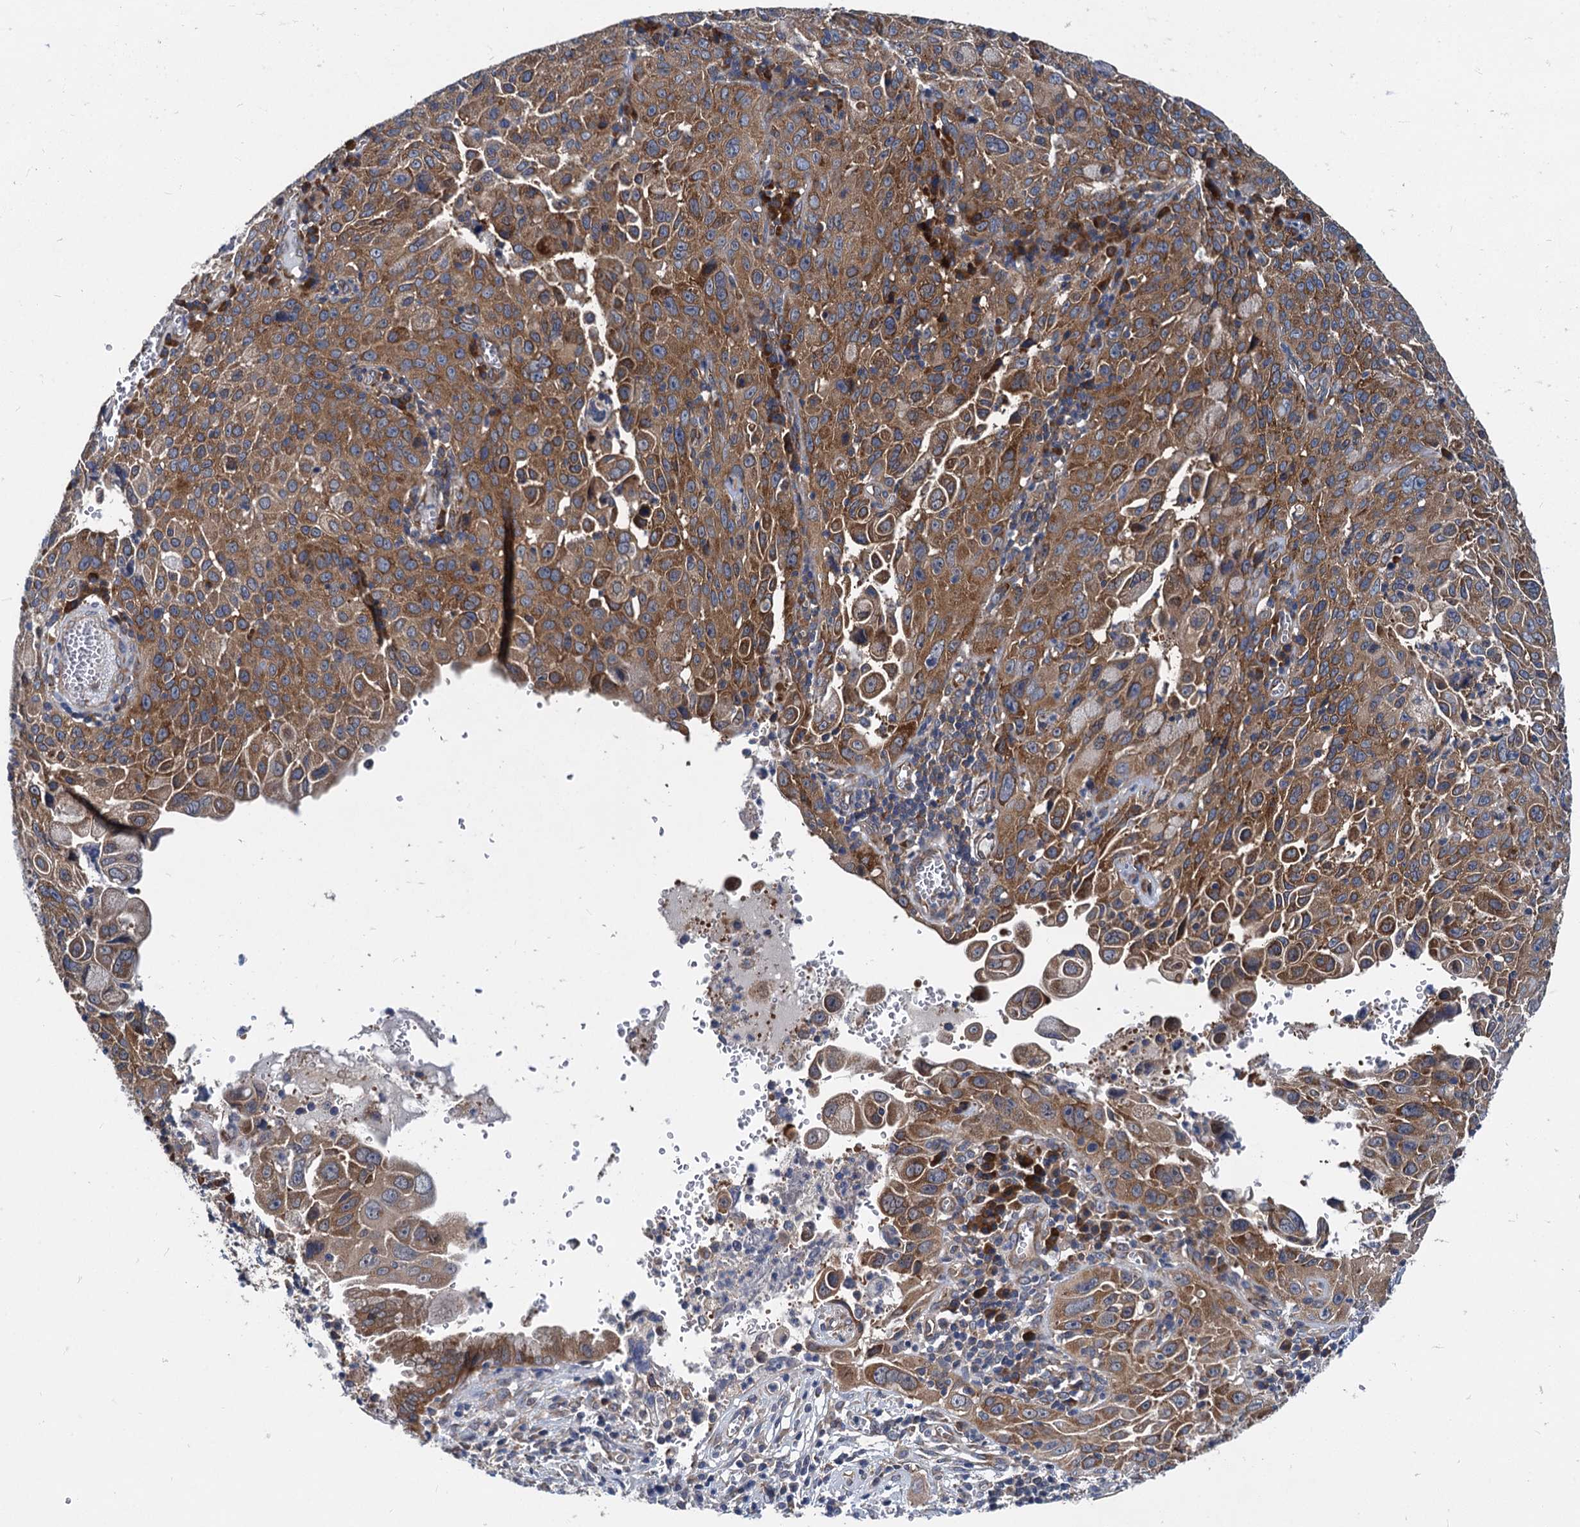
{"staining": {"intensity": "moderate", "quantity": "25%-75%", "location": "cytoplasmic/membranous"}, "tissue": "cervical cancer", "cell_type": "Tumor cells", "image_type": "cancer", "snomed": [{"axis": "morphology", "description": "Squamous cell carcinoma, NOS"}, {"axis": "topography", "description": "Cervix"}], "caption": "Cervical squamous cell carcinoma stained for a protein reveals moderate cytoplasmic/membranous positivity in tumor cells.", "gene": "EIF2B2", "patient": {"sex": "female", "age": 42}}